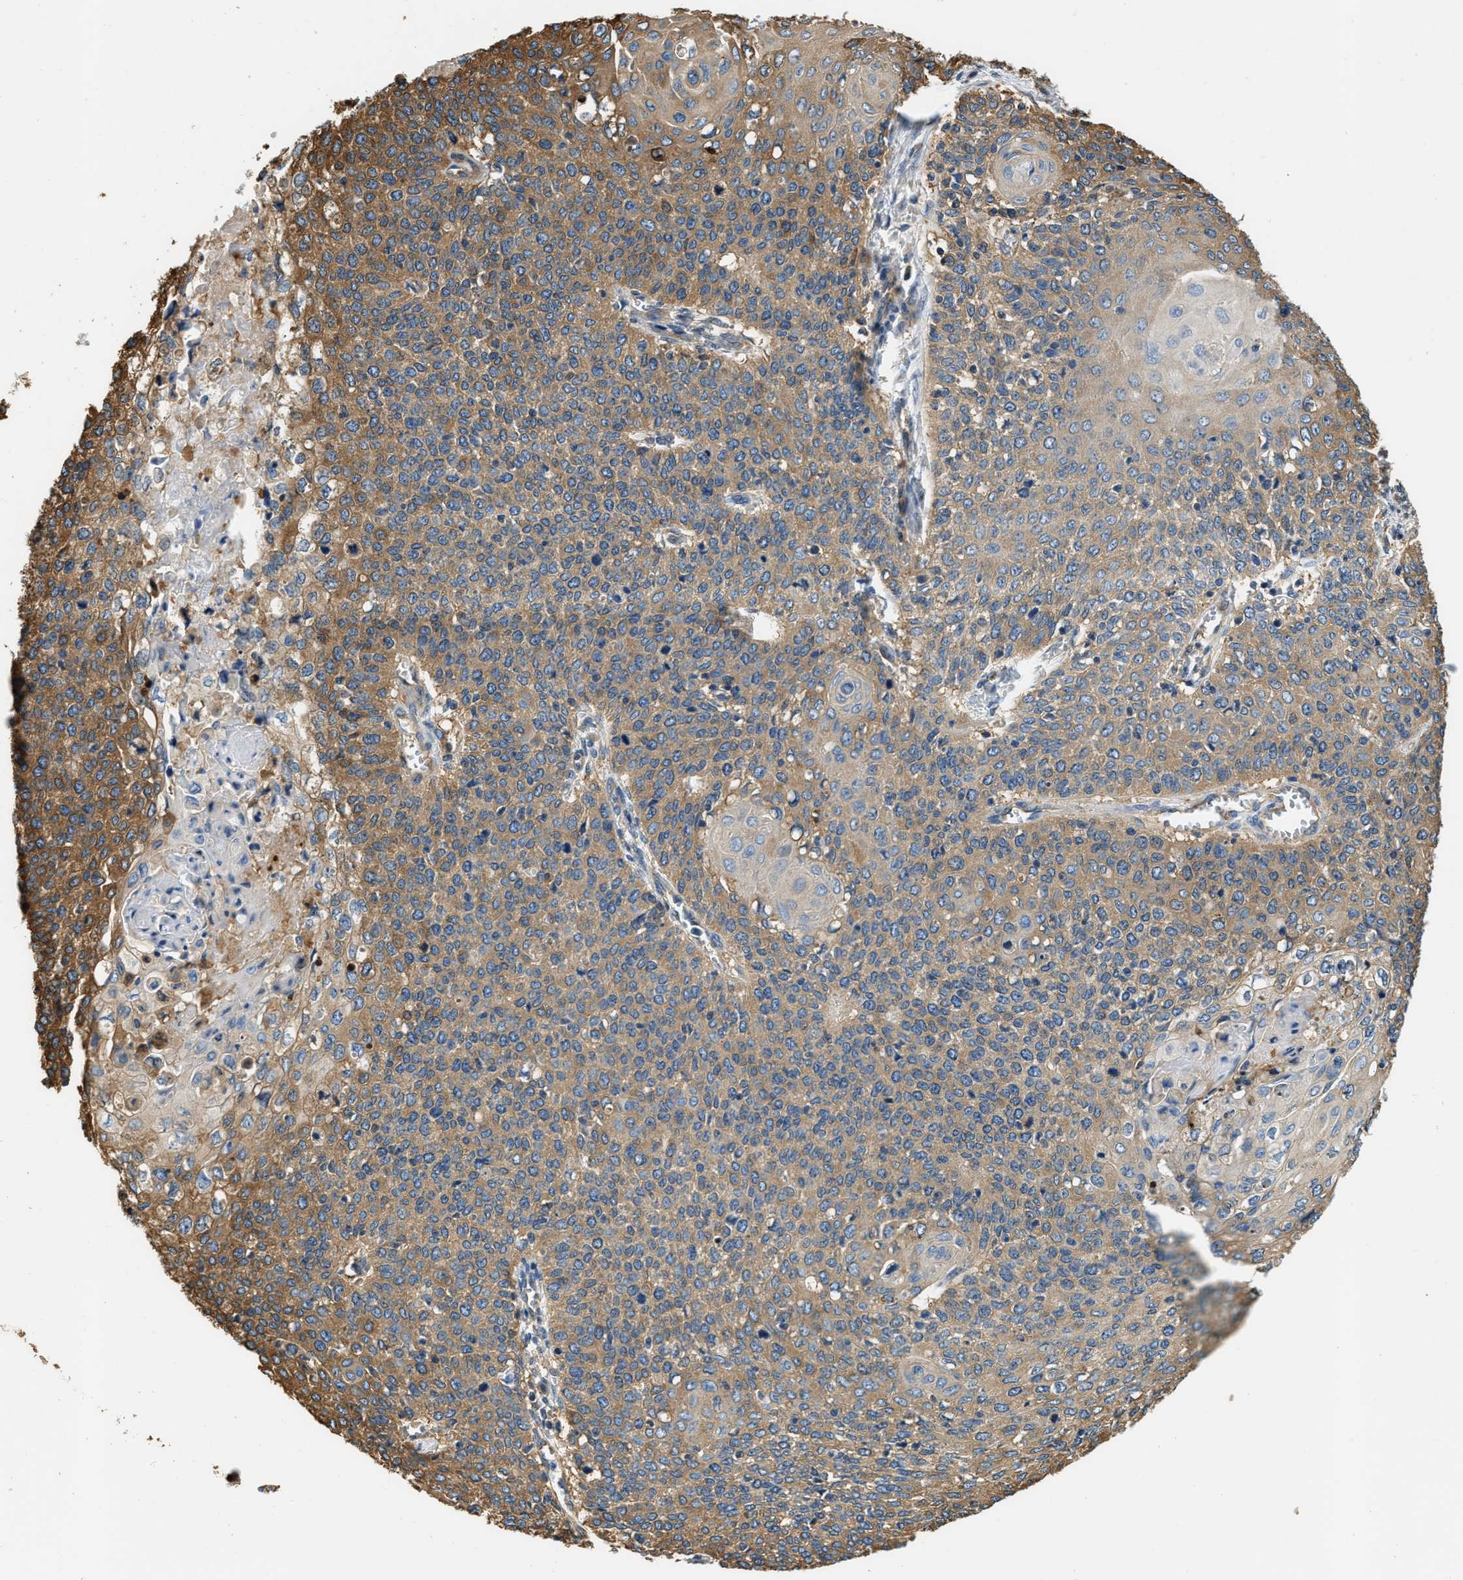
{"staining": {"intensity": "moderate", "quantity": ">75%", "location": "cytoplasmic/membranous"}, "tissue": "cervical cancer", "cell_type": "Tumor cells", "image_type": "cancer", "snomed": [{"axis": "morphology", "description": "Squamous cell carcinoma, NOS"}, {"axis": "topography", "description": "Cervix"}], "caption": "IHC image of neoplastic tissue: cervical cancer stained using immunohistochemistry shows medium levels of moderate protein expression localized specifically in the cytoplasmic/membranous of tumor cells, appearing as a cytoplasmic/membranous brown color.", "gene": "PPP2R1B", "patient": {"sex": "female", "age": 39}}